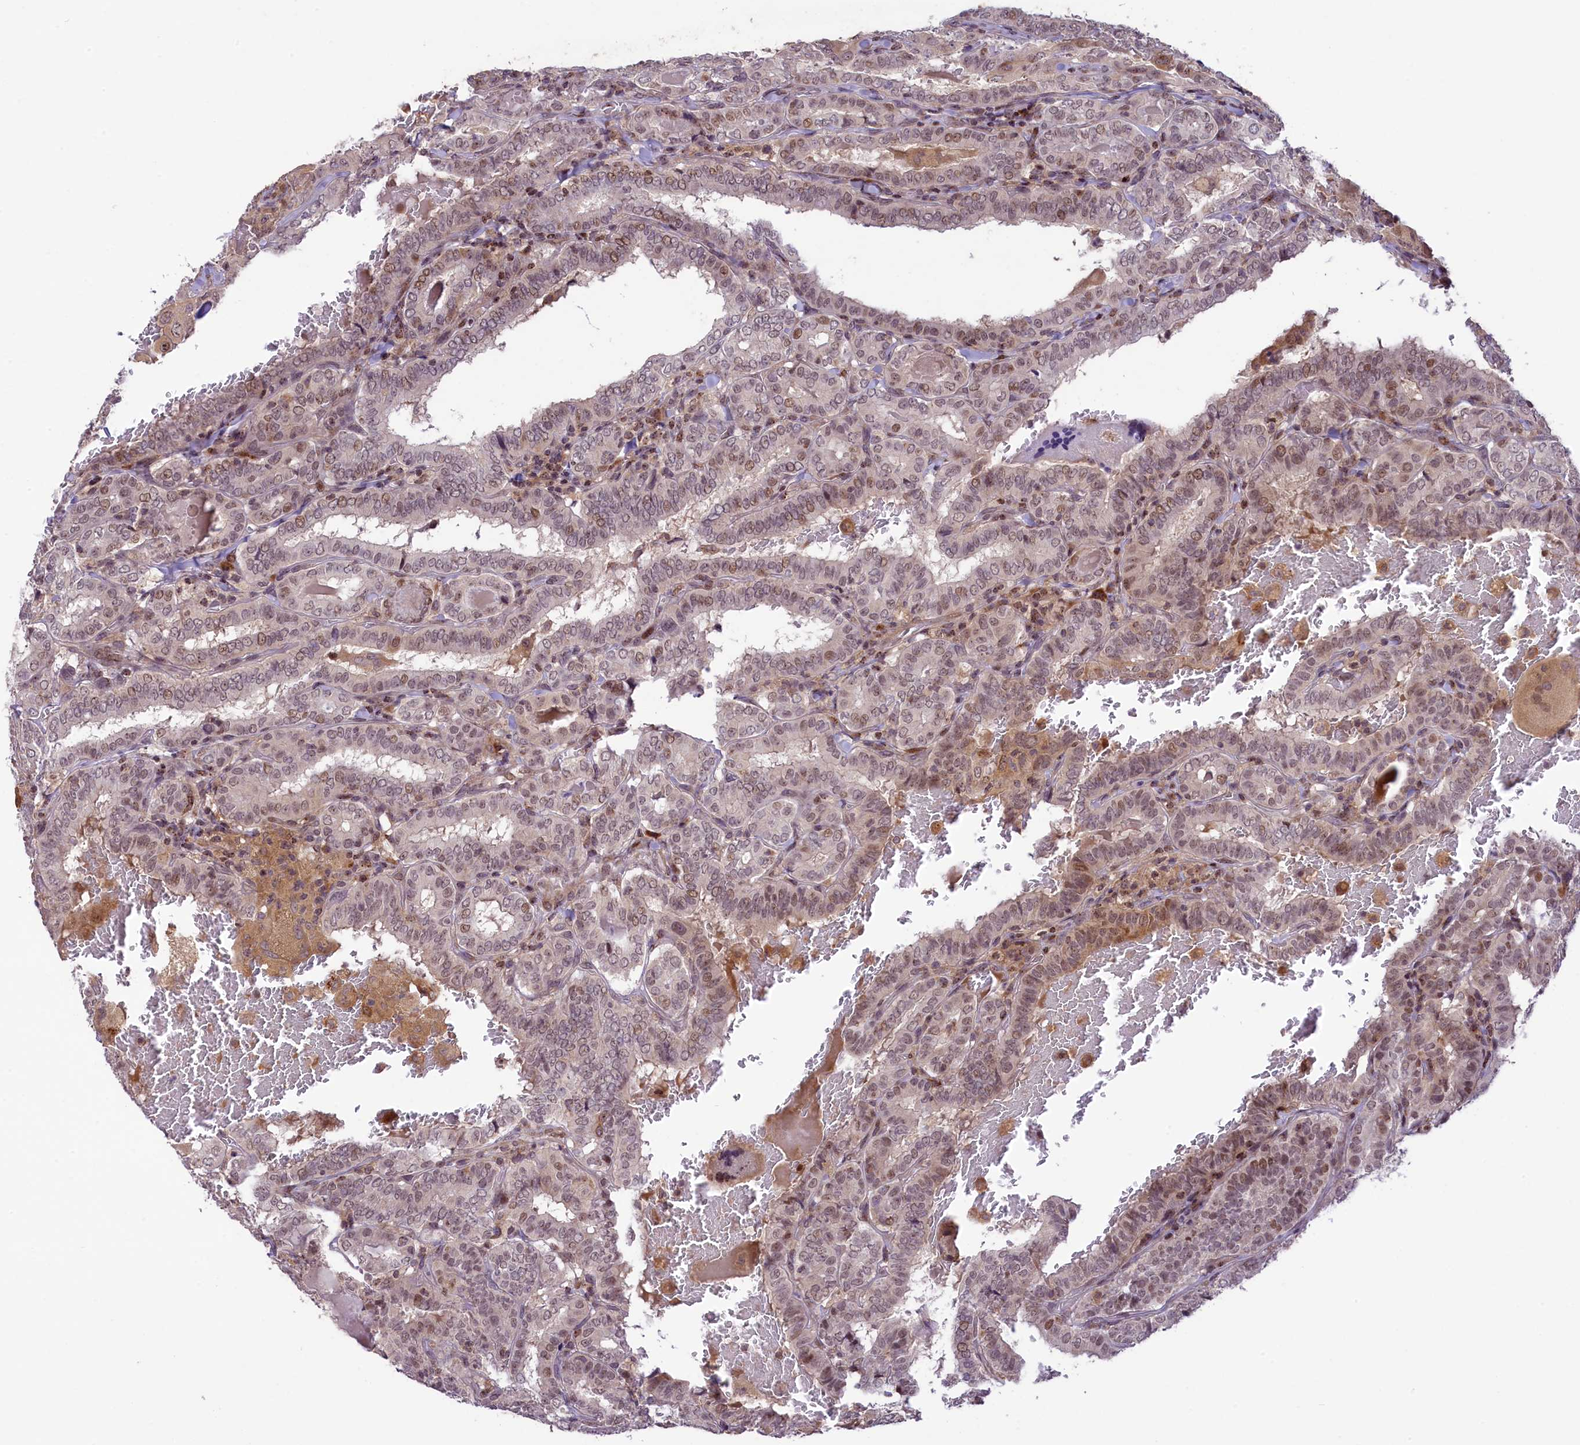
{"staining": {"intensity": "weak", "quantity": ">75%", "location": "nuclear"}, "tissue": "thyroid cancer", "cell_type": "Tumor cells", "image_type": "cancer", "snomed": [{"axis": "morphology", "description": "Papillary adenocarcinoma, NOS"}, {"axis": "topography", "description": "Thyroid gland"}], "caption": "DAB immunohistochemical staining of human thyroid cancer demonstrates weak nuclear protein positivity in about >75% of tumor cells. The staining is performed using DAB brown chromogen to label protein expression. The nuclei are counter-stained blue using hematoxylin.", "gene": "RBBP8", "patient": {"sex": "female", "age": 72}}